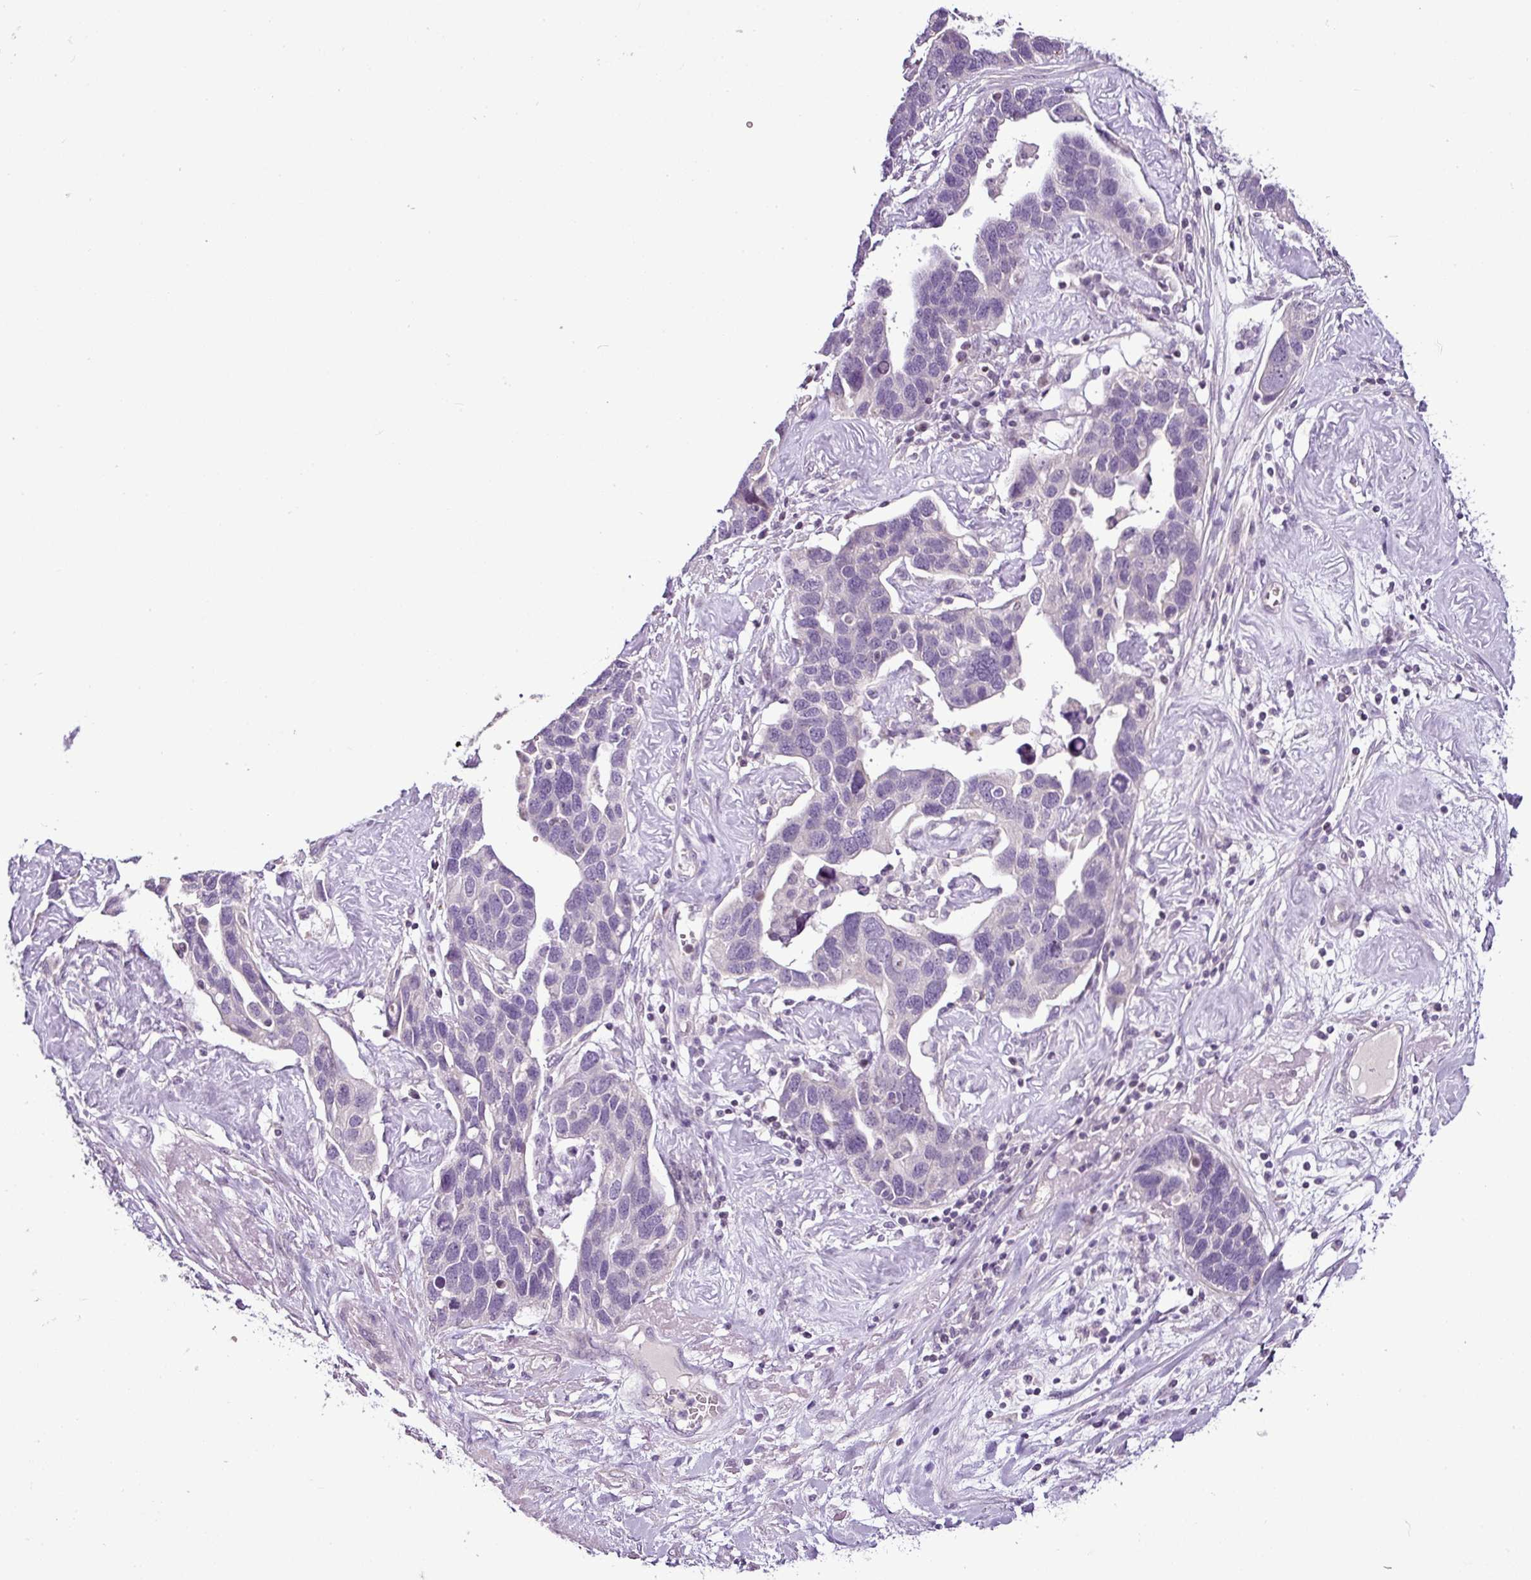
{"staining": {"intensity": "negative", "quantity": "none", "location": "none"}, "tissue": "ovarian cancer", "cell_type": "Tumor cells", "image_type": "cancer", "snomed": [{"axis": "morphology", "description": "Cystadenocarcinoma, serous, NOS"}, {"axis": "topography", "description": "Ovary"}], "caption": "High power microscopy histopathology image of an immunohistochemistry (IHC) micrograph of ovarian serous cystadenocarcinoma, revealing no significant expression in tumor cells.", "gene": "TEX30", "patient": {"sex": "female", "age": 54}}